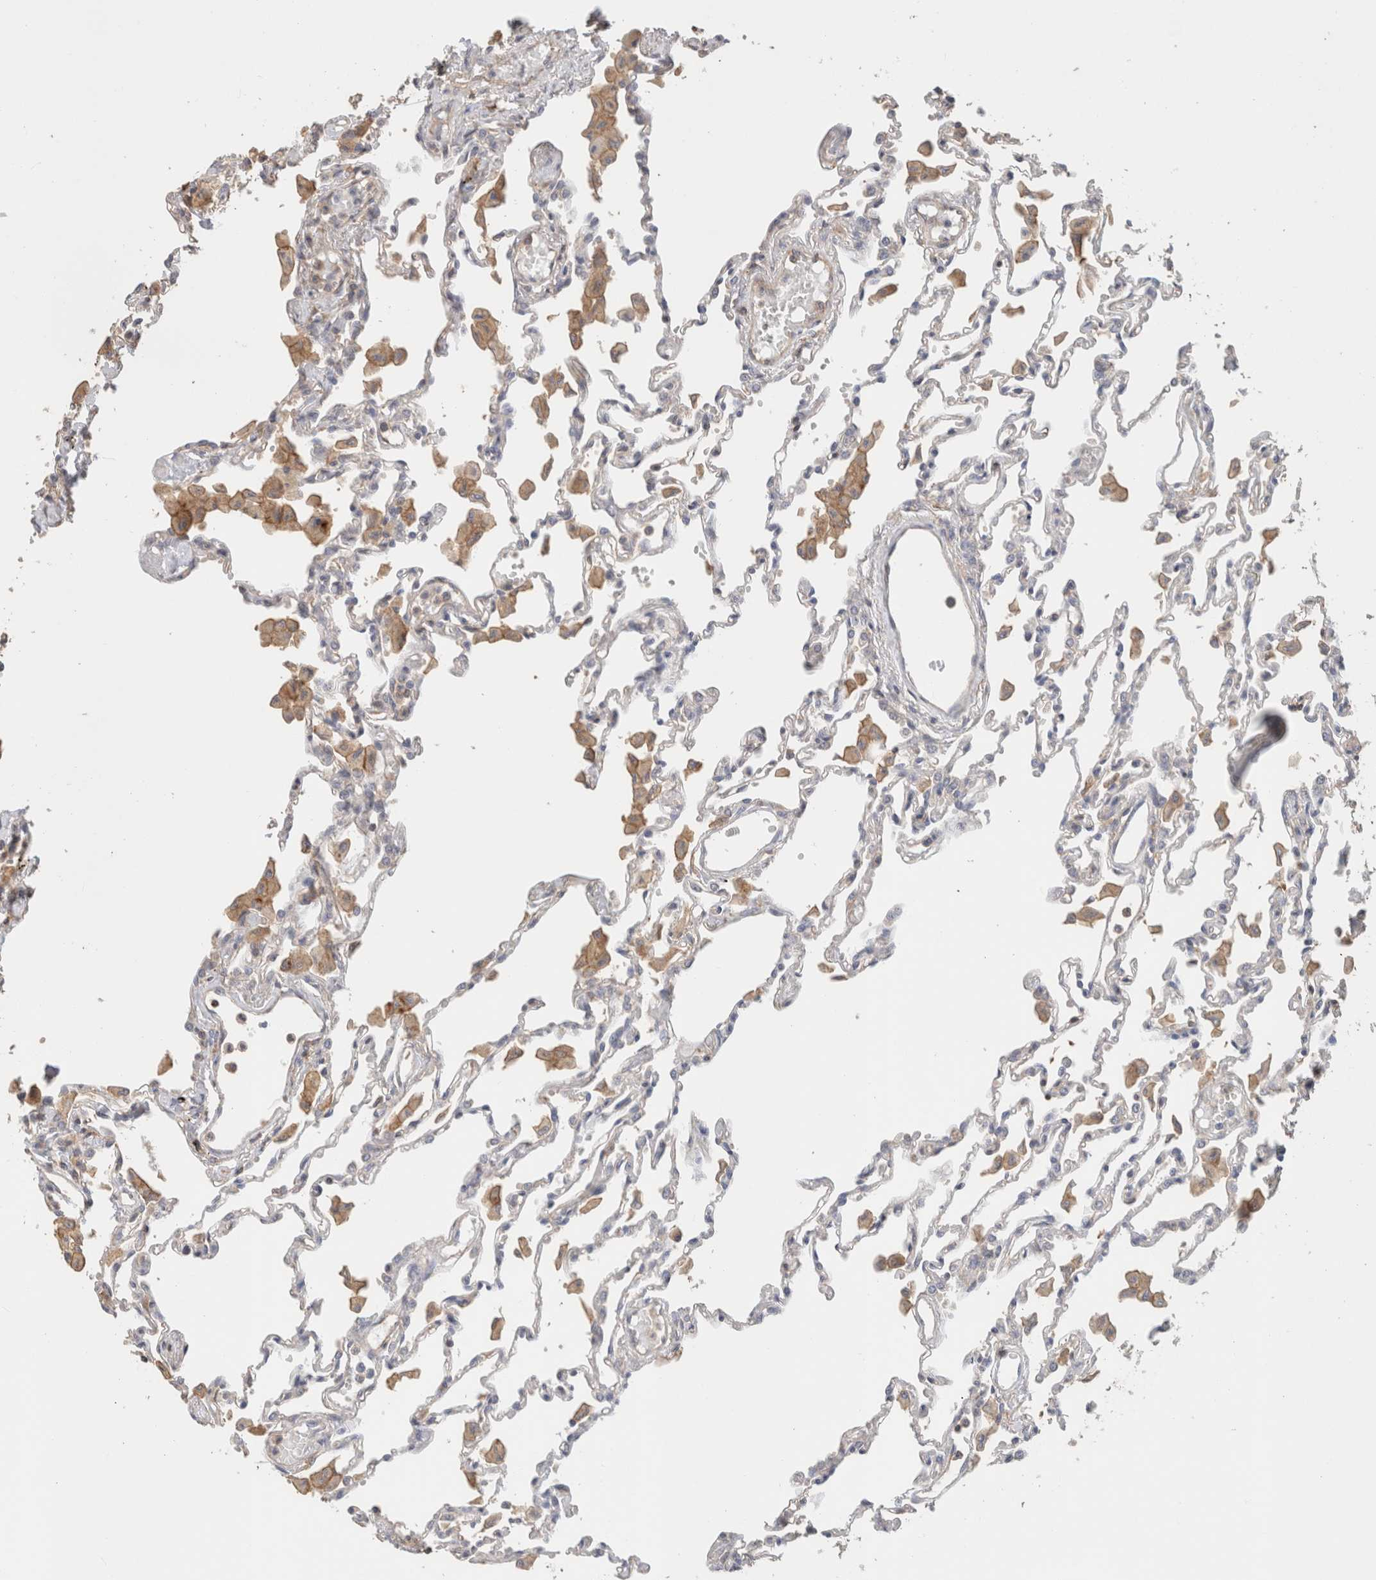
{"staining": {"intensity": "weak", "quantity": "<25%", "location": "cytoplasmic/membranous"}, "tissue": "lung", "cell_type": "Alveolar cells", "image_type": "normal", "snomed": [{"axis": "morphology", "description": "Normal tissue, NOS"}, {"axis": "topography", "description": "Bronchus"}, {"axis": "topography", "description": "Lung"}], "caption": "Immunohistochemistry of unremarkable human lung demonstrates no expression in alveolar cells. (DAB (3,3'-diaminobenzidine) IHC, high magnification).", "gene": "CFAP418", "patient": {"sex": "female", "age": 49}}